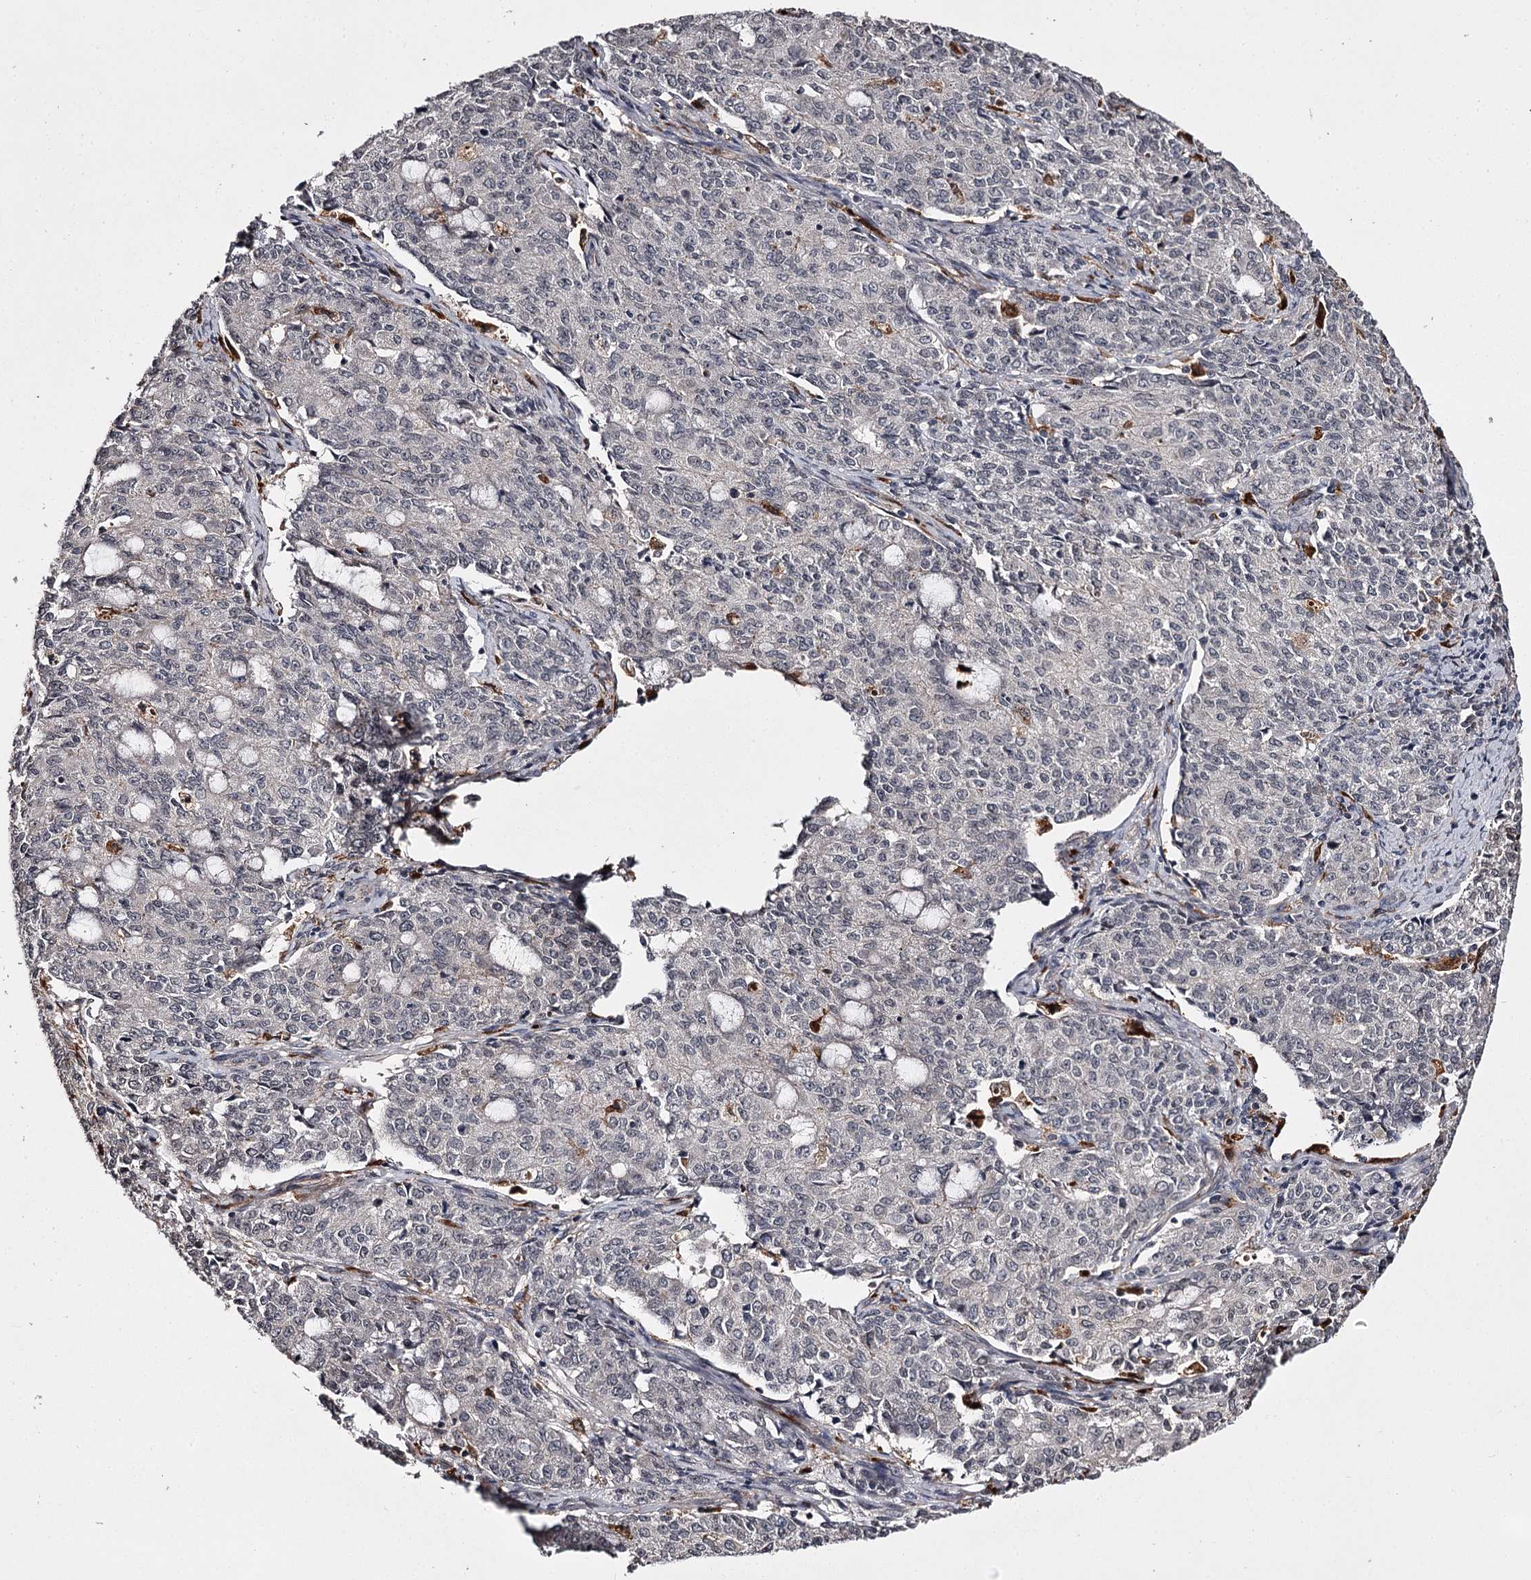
{"staining": {"intensity": "negative", "quantity": "none", "location": "none"}, "tissue": "endometrial cancer", "cell_type": "Tumor cells", "image_type": "cancer", "snomed": [{"axis": "morphology", "description": "Adenocarcinoma, NOS"}, {"axis": "topography", "description": "Endometrium"}], "caption": "The photomicrograph demonstrates no significant expression in tumor cells of endometrial cancer.", "gene": "SLC32A1", "patient": {"sex": "female", "age": 50}}